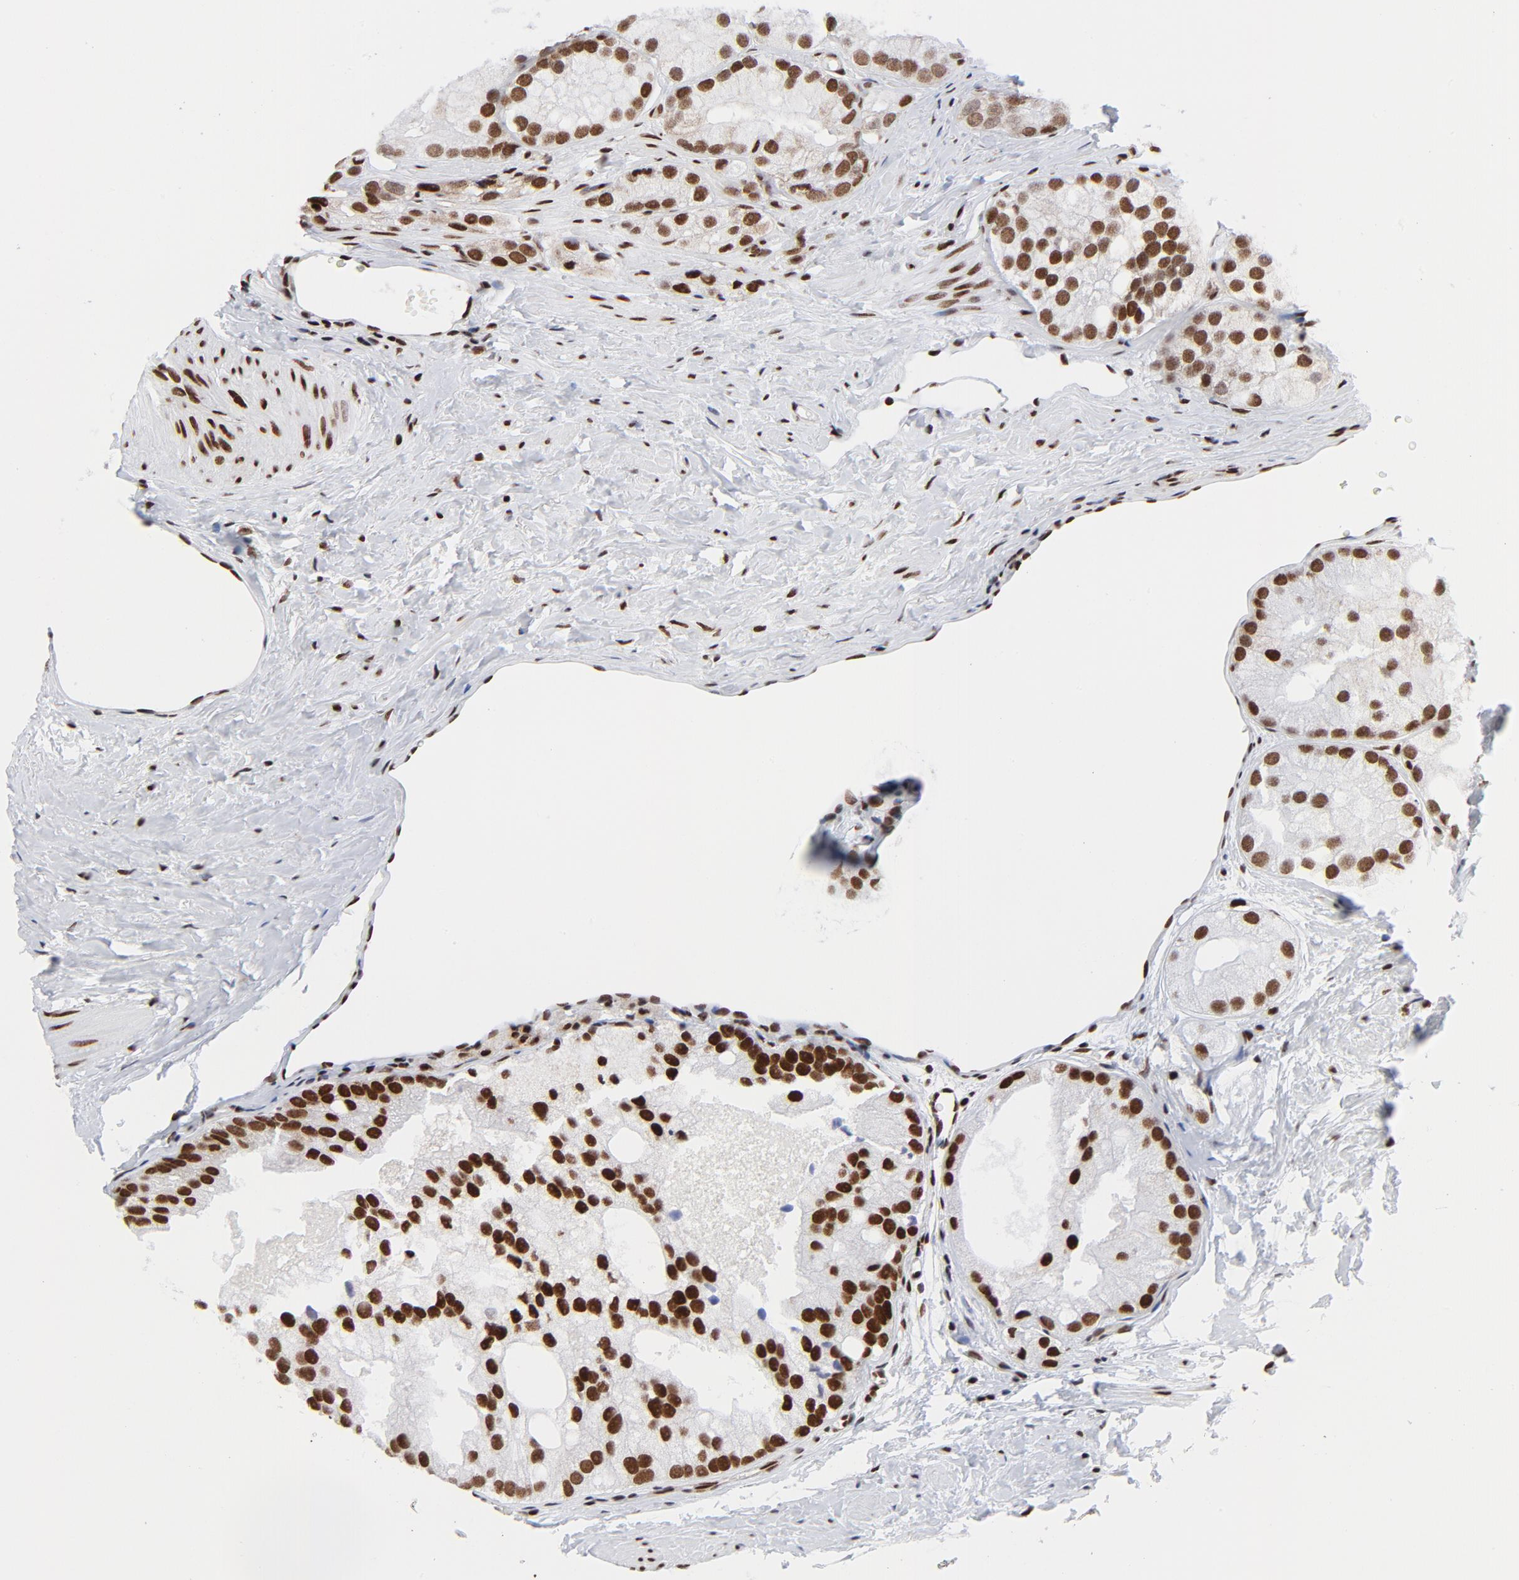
{"staining": {"intensity": "strong", "quantity": ">75%", "location": "nuclear"}, "tissue": "prostate cancer", "cell_type": "Tumor cells", "image_type": "cancer", "snomed": [{"axis": "morphology", "description": "Adenocarcinoma, Low grade"}, {"axis": "topography", "description": "Prostate"}], "caption": "Human low-grade adenocarcinoma (prostate) stained for a protein (brown) demonstrates strong nuclear positive positivity in approximately >75% of tumor cells.", "gene": "NFYB", "patient": {"sex": "male", "age": 69}}